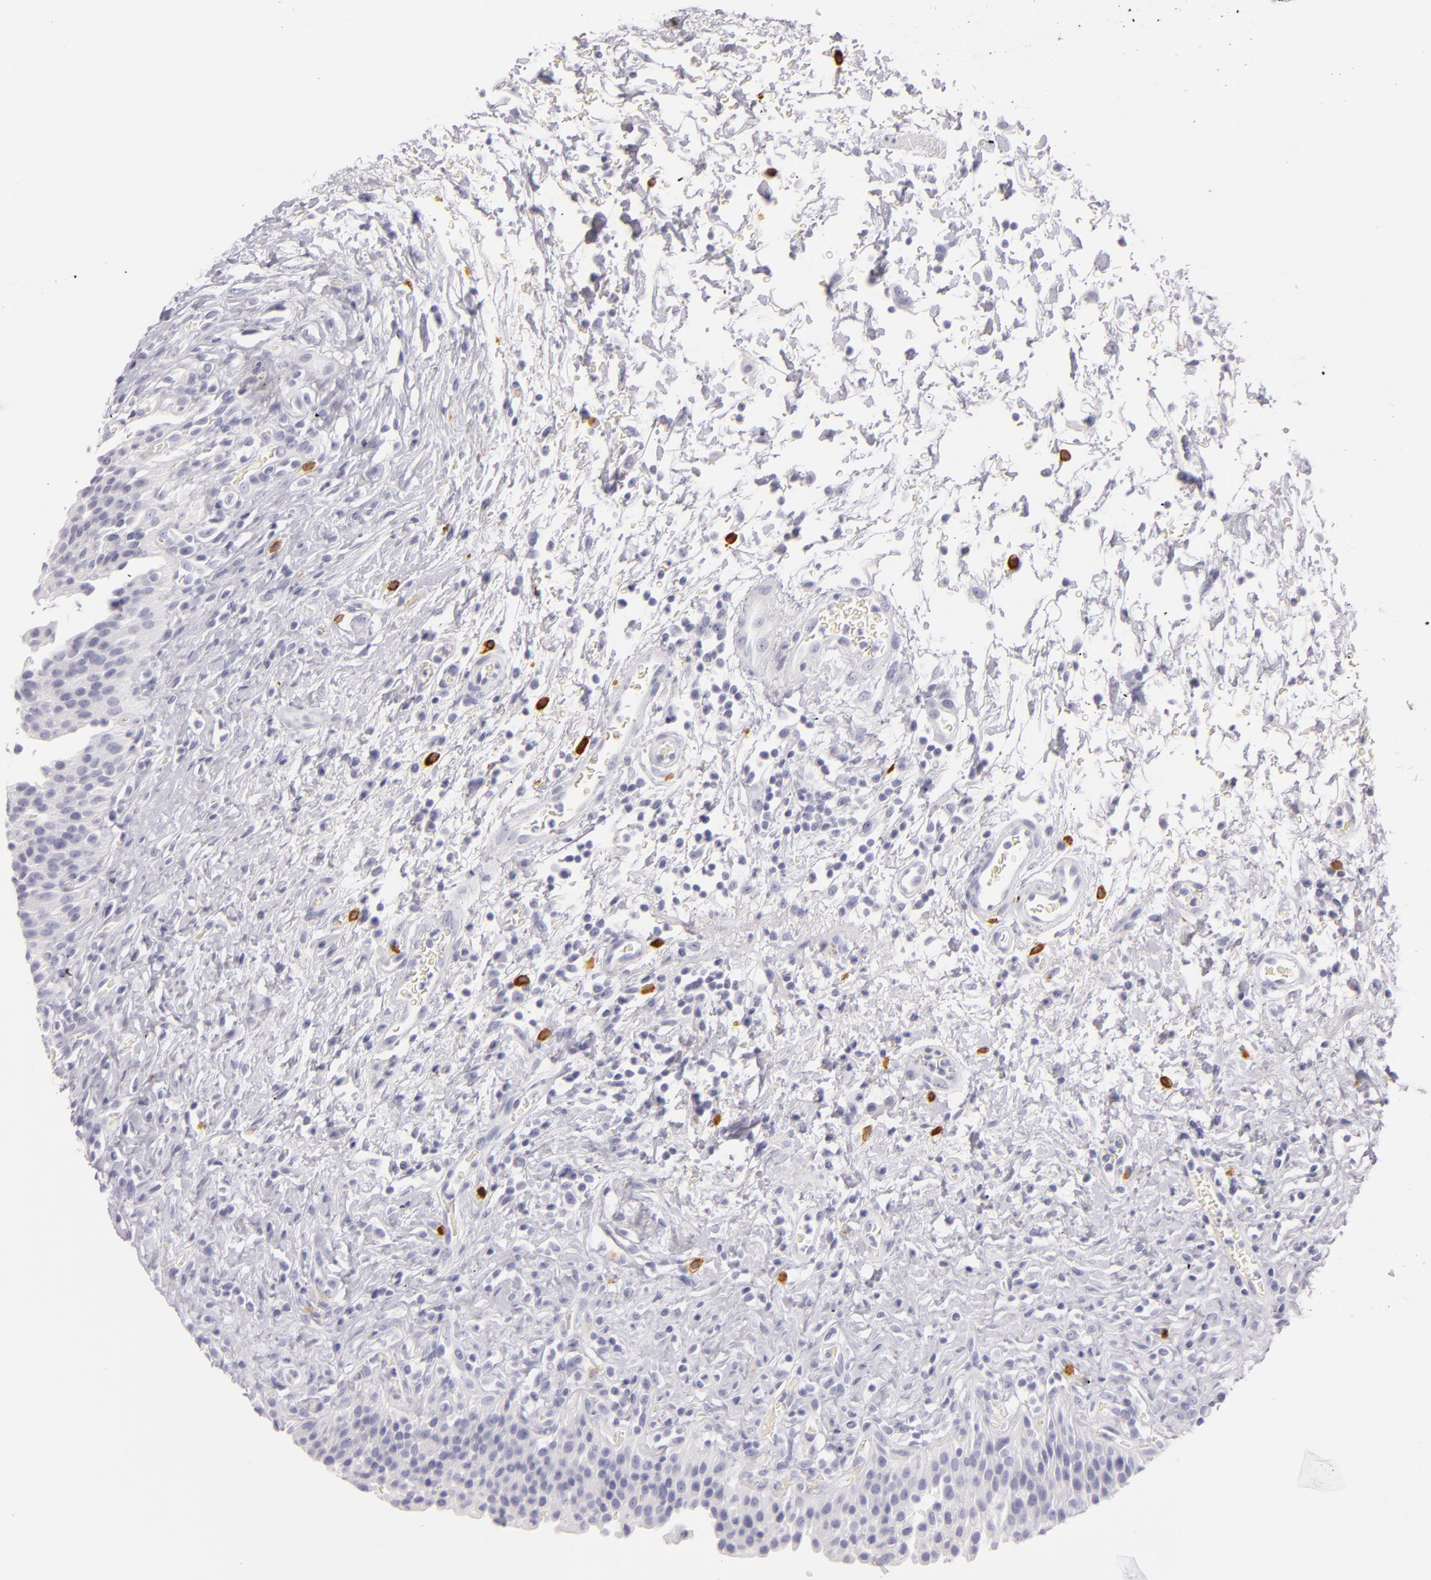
{"staining": {"intensity": "negative", "quantity": "none", "location": "none"}, "tissue": "urinary bladder", "cell_type": "Urothelial cells", "image_type": "normal", "snomed": [{"axis": "morphology", "description": "Normal tissue, NOS"}, {"axis": "topography", "description": "Urinary bladder"}], "caption": "A photomicrograph of urinary bladder stained for a protein displays no brown staining in urothelial cells.", "gene": "TPSD1", "patient": {"sex": "male", "age": 51}}